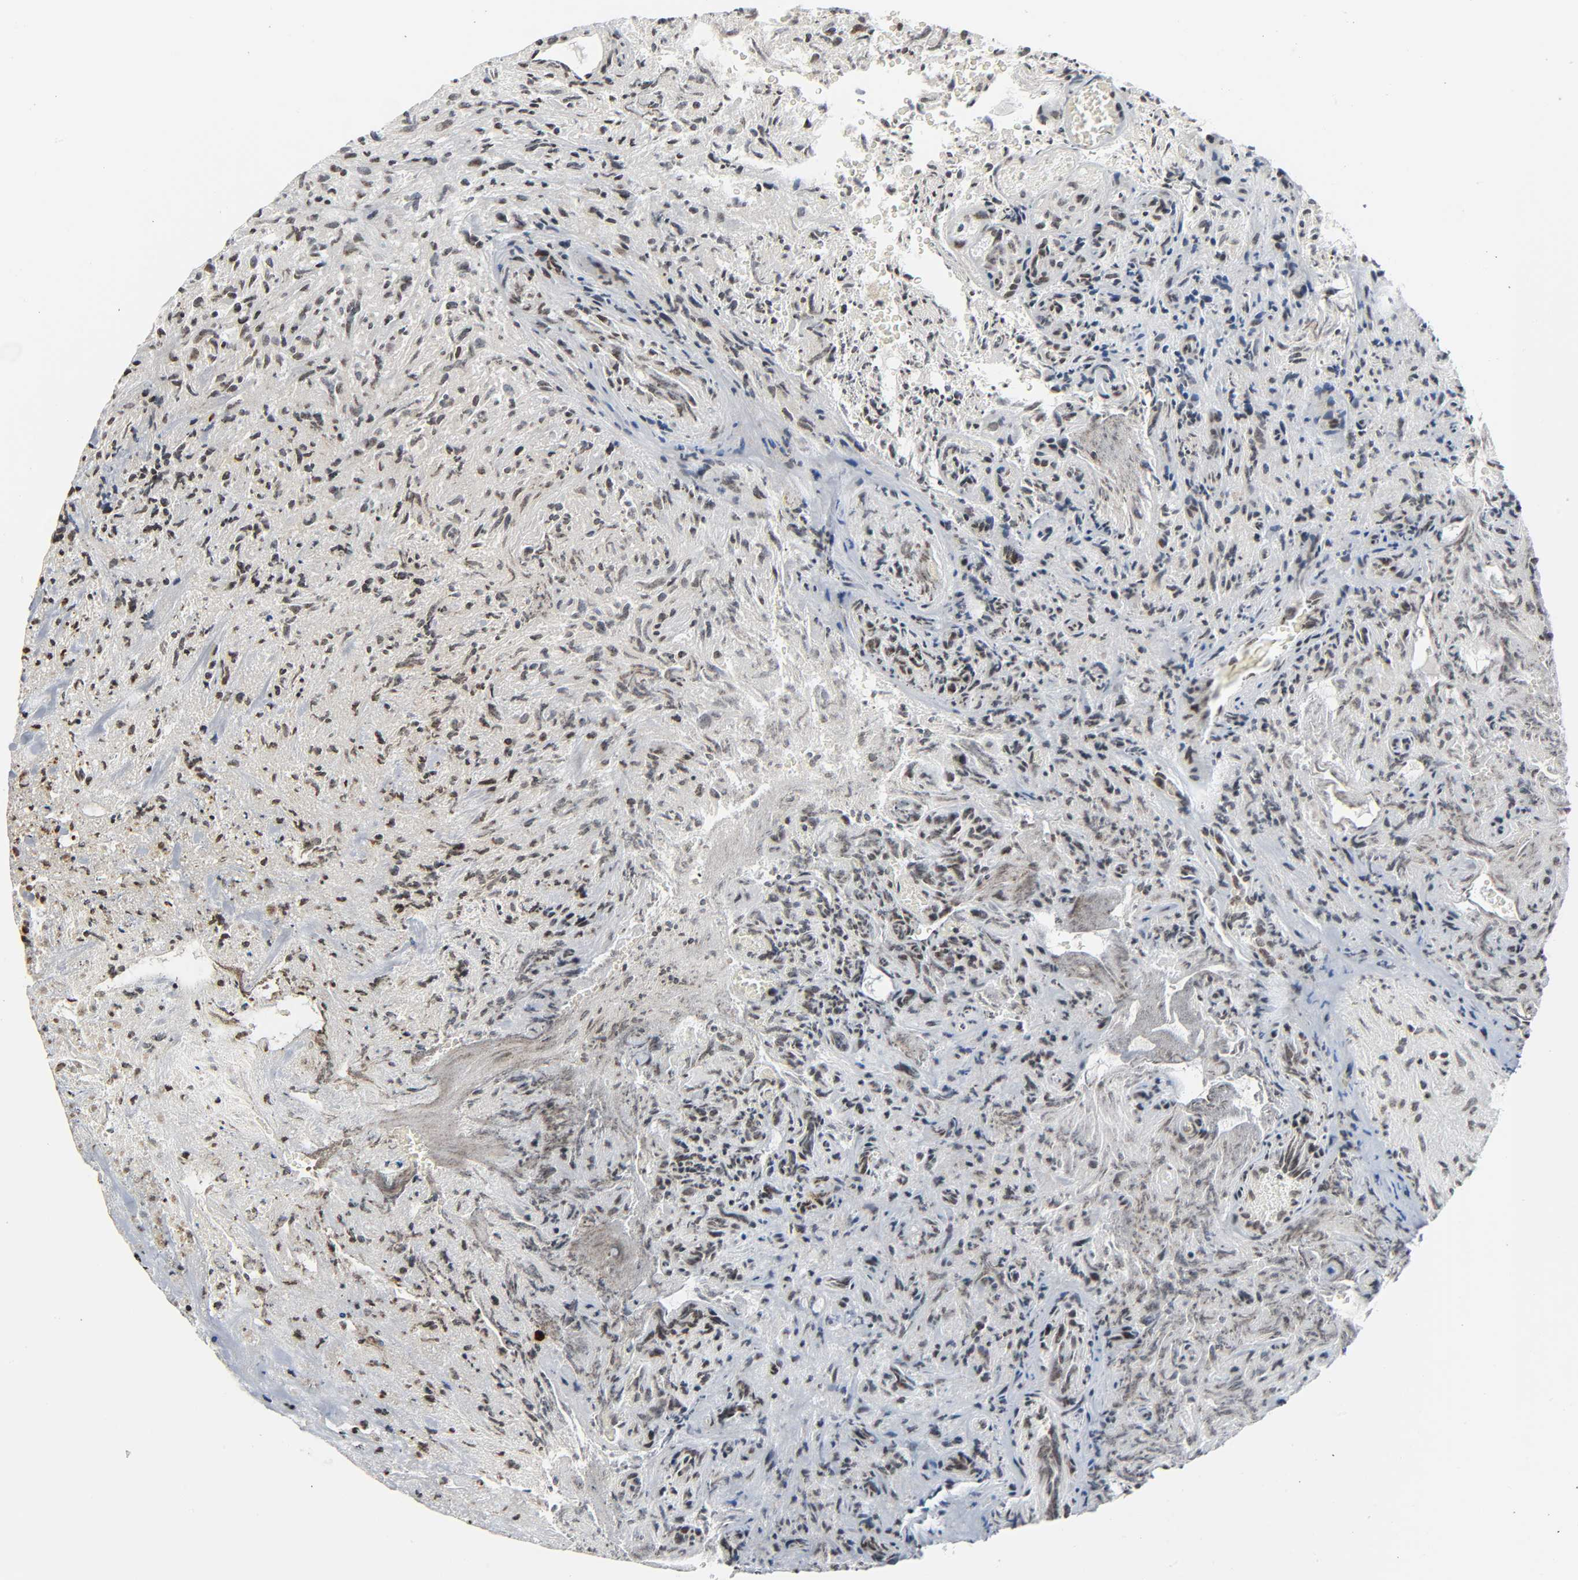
{"staining": {"intensity": "weak", "quantity": ">75%", "location": "nuclear"}, "tissue": "glioma", "cell_type": "Tumor cells", "image_type": "cancer", "snomed": [{"axis": "morphology", "description": "Normal tissue, NOS"}, {"axis": "morphology", "description": "Glioma, malignant, High grade"}, {"axis": "topography", "description": "Cerebral cortex"}], "caption": "Malignant glioma (high-grade) stained with IHC demonstrates weak nuclear positivity in about >75% of tumor cells.", "gene": "CDK9", "patient": {"sex": "male", "age": 75}}